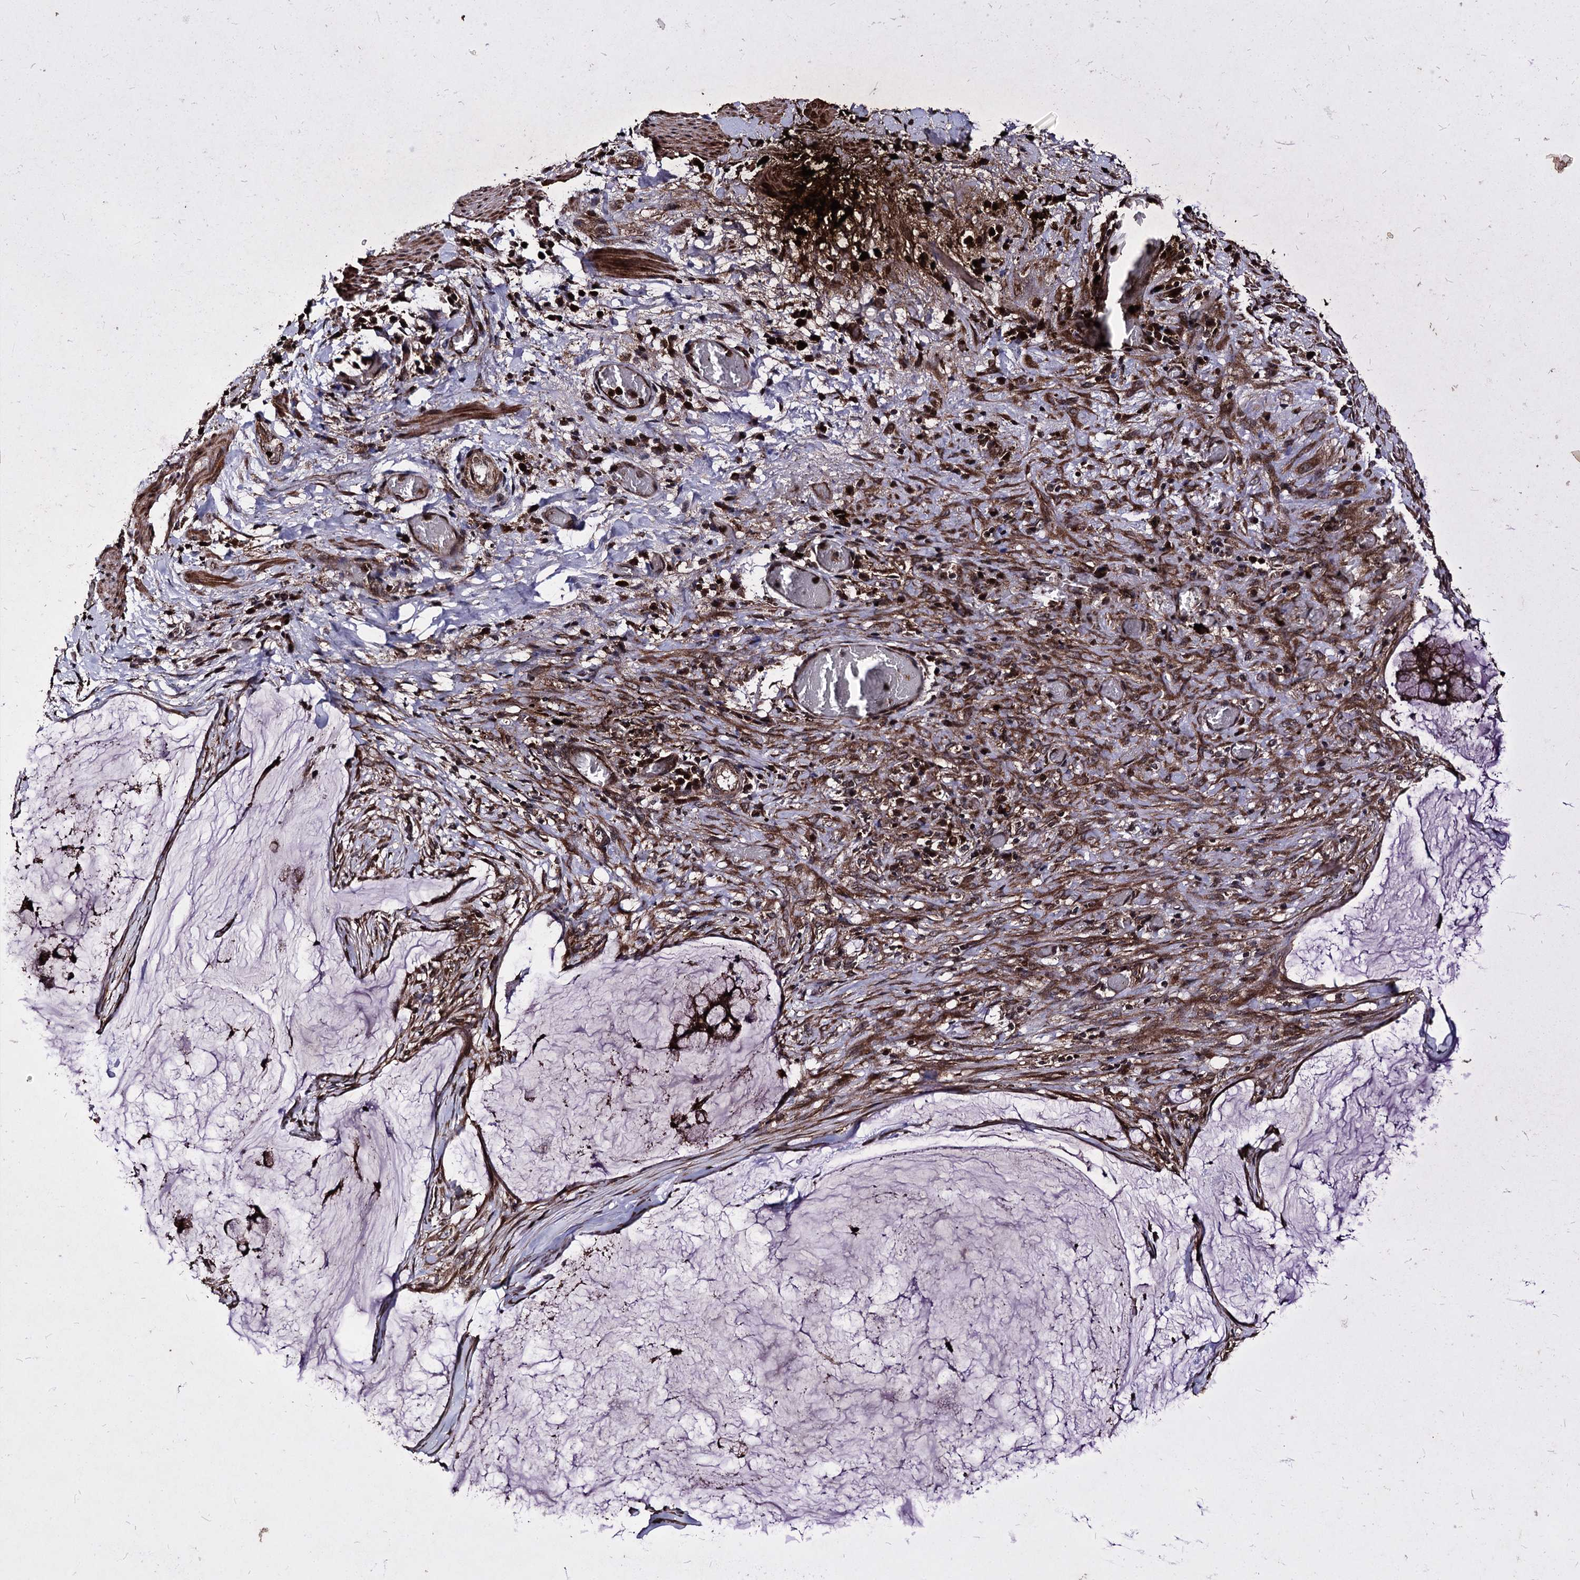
{"staining": {"intensity": "strong", "quantity": ">75%", "location": "cytoplasmic/membranous"}, "tissue": "ovarian cancer", "cell_type": "Tumor cells", "image_type": "cancer", "snomed": [{"axis": "morphology", "description": "Cystadenocarcinoma, mucinous, NOS"}, {"axis": "topography", "description": "Ovary"}], "caption": "The micrograph exhibits staining of ovarian cancer, revealing strong cytoplasmic/membranous protein expression (brown color) within tumor cells.", "gene": "BCL2L2", "patient": {"sex": "female", "age": 42}}